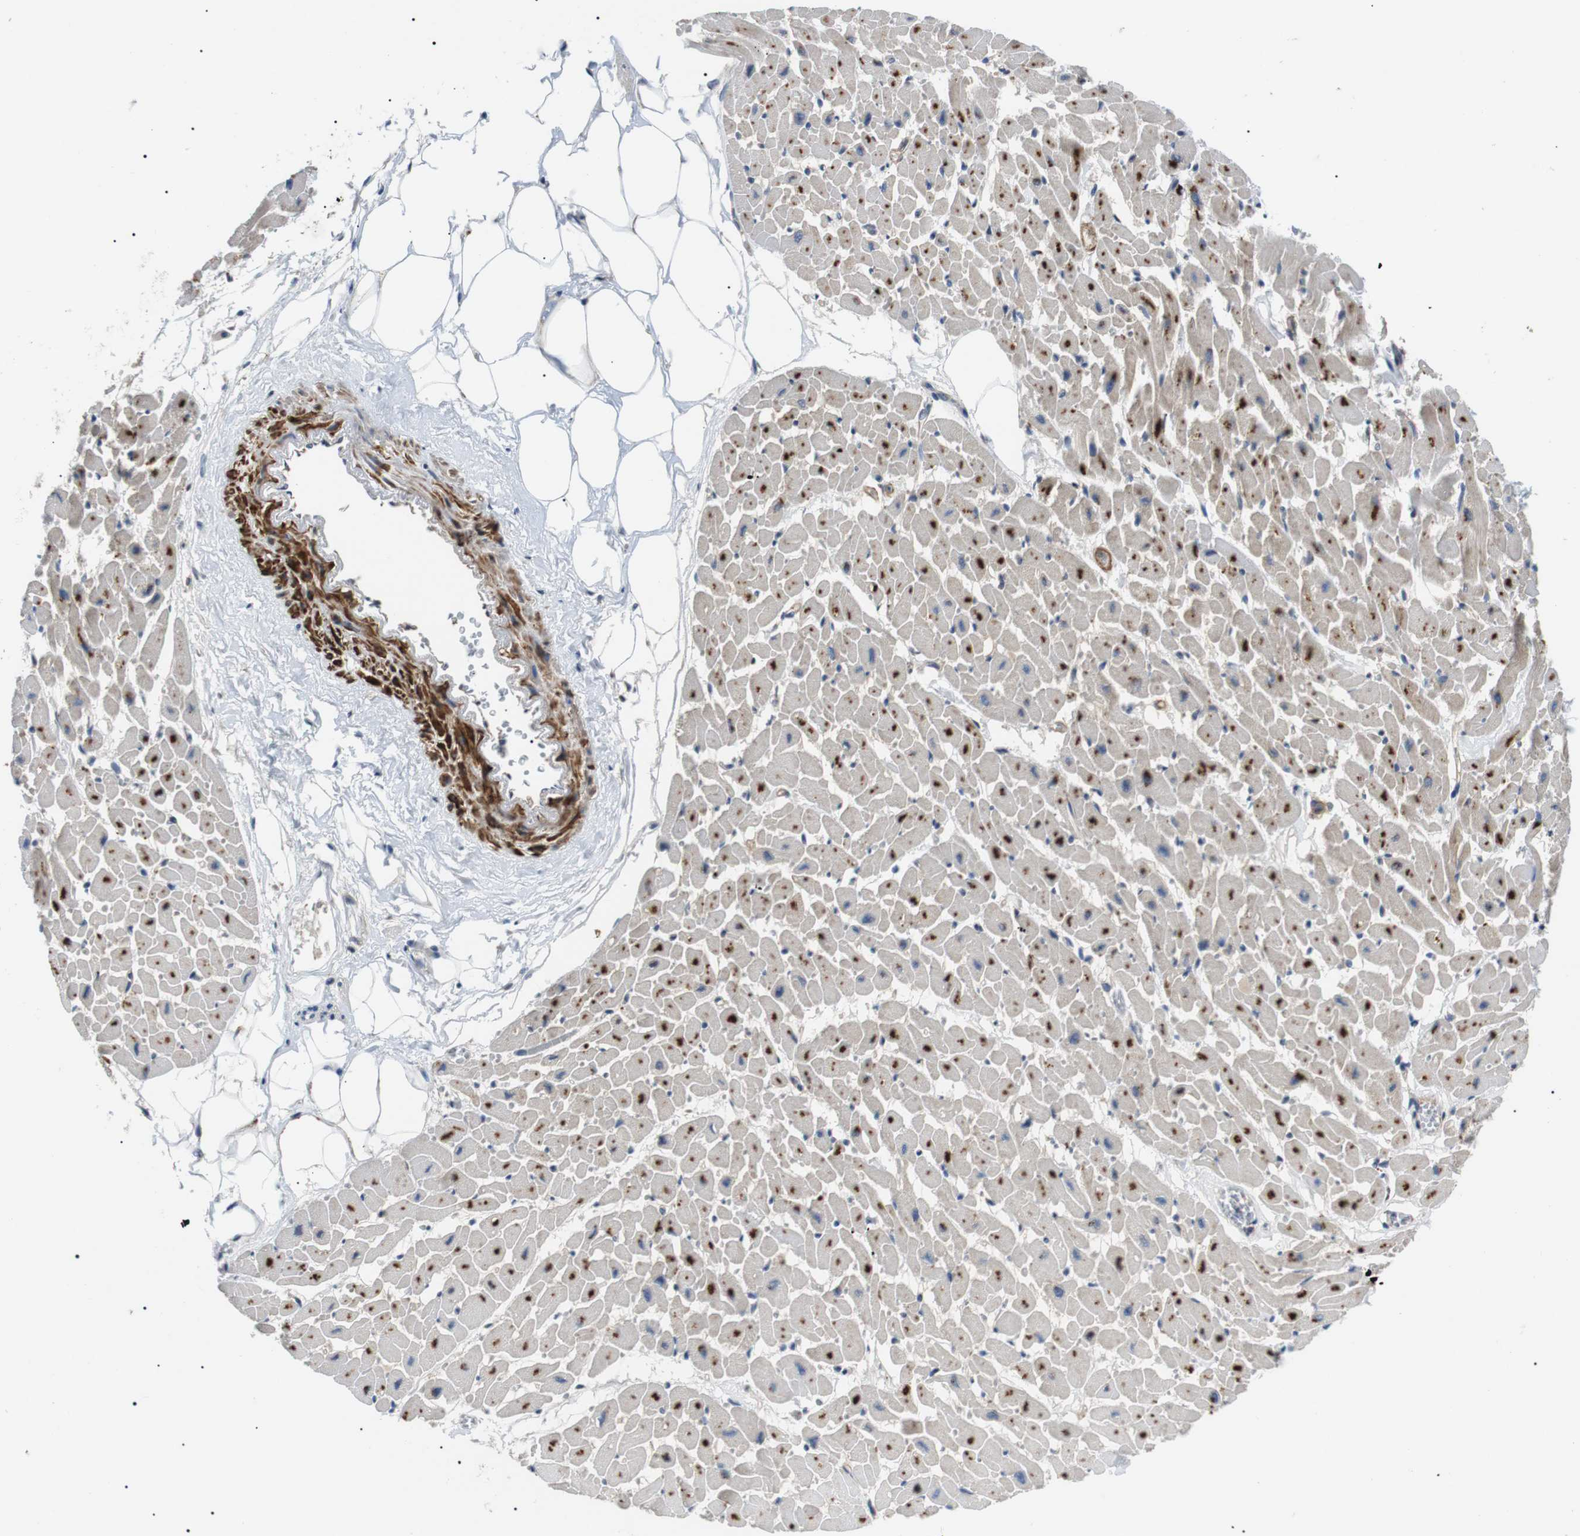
{"staining": {"intensity": "strong", "quantity": "25%-75%", "location": "cytoplasmic/membranous"}, "tissue": "heart muscle", "cell_type": "Cardiomyocytes", "image_type": "normal", "snomed": [{"axis": "morphology", "description": "Normal tissue, NOS"}, {"axis": "topography", "description": "Heart"}], "caption": "Heart muscle stained with a brown dye reveals strong cytoplasmic/membranous positive positivity in about 25%-75% of cardiomyocytes.", "gene": "DIPK1A", "patient": {"sex": "female", "age": 19}}